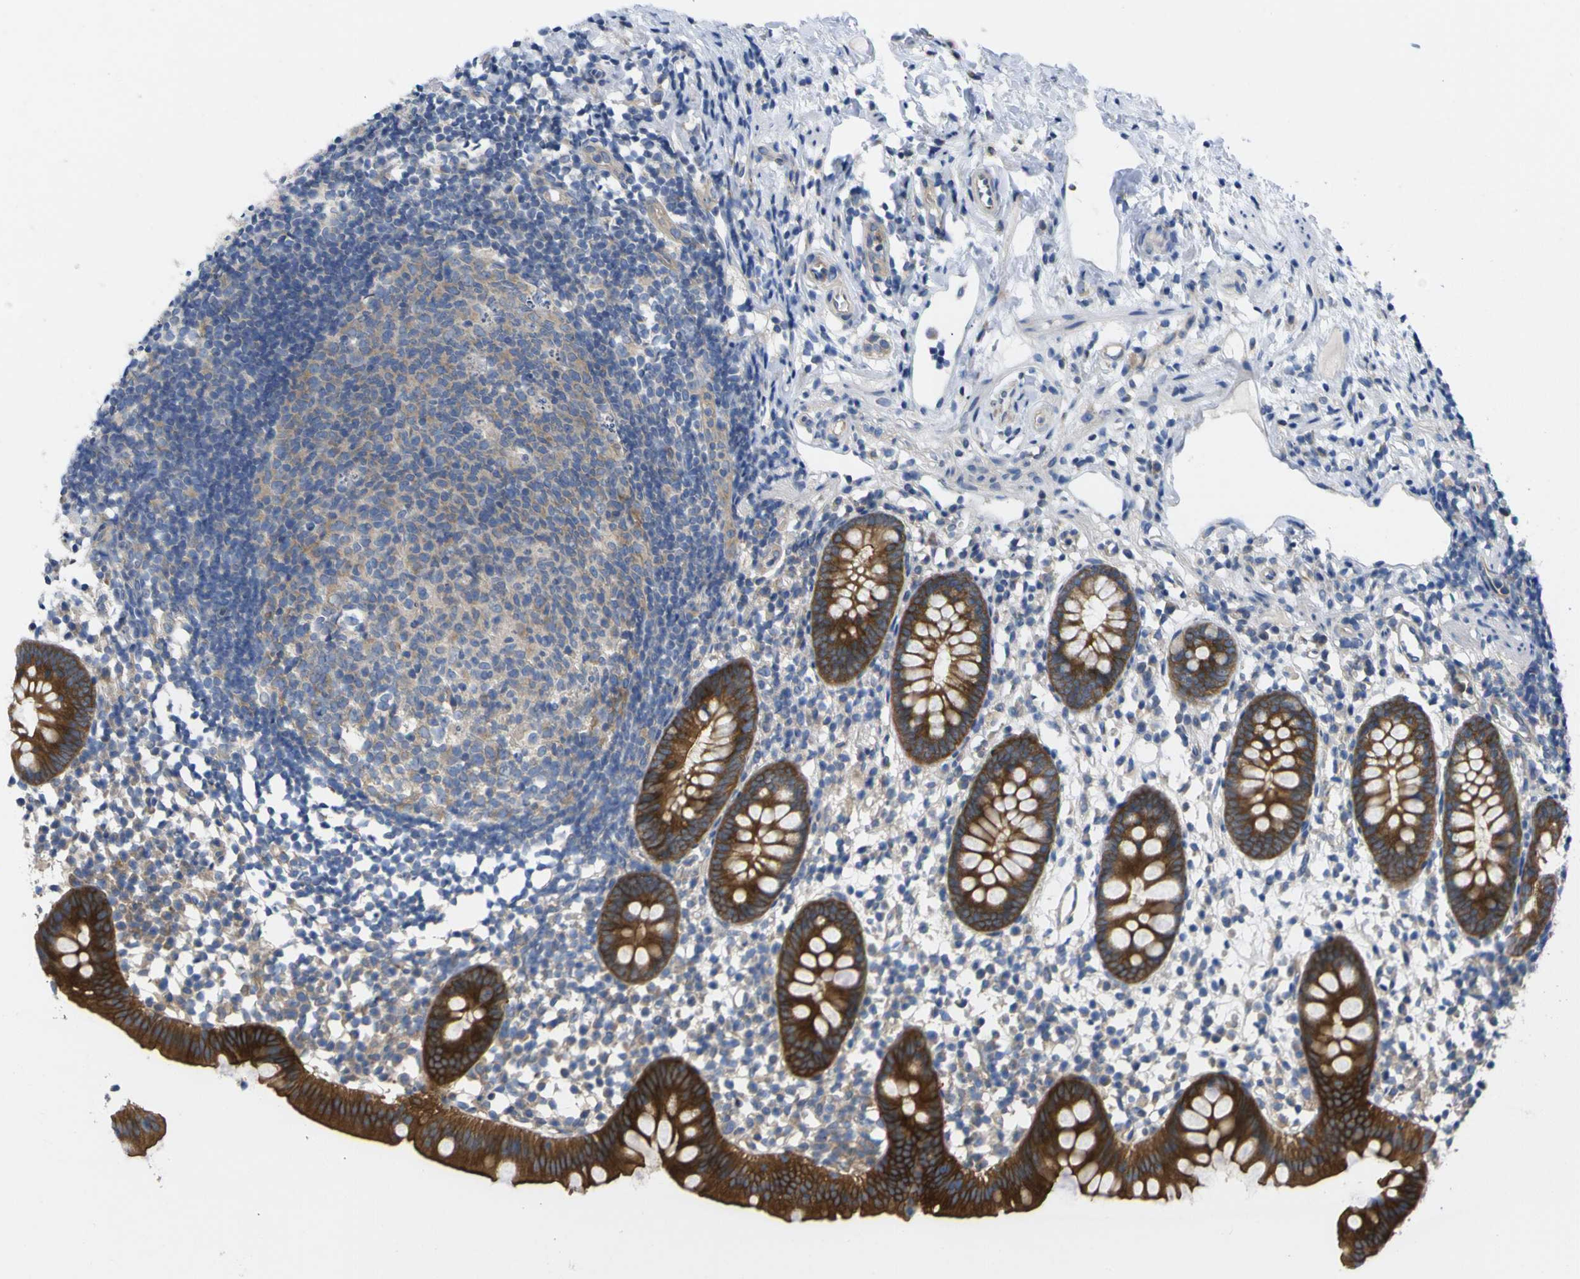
{"staining": {"intensity": "strong", "quantity": ">75%", "location": "cytoplasmic/membranous"}, "tissue": "appendix", "cell_type": "Glandular cells", "image_type": "normal", "snomed": [{"axis": "morphology", "description": "Normal tissue, NOS"}, {"axis": "topography", "description": "Appendix"}], "caption": "IHC micrograph of benign appendix: human appendix stained using immunohistochemistry (IHC) reveals high levels of strong protein expression localized specifically in the cytoplasmic/membranous of glandular cells, appearing as a cytoplasmic/membranous brown color.", "gene": "USH1C", "patient": {"sex": "female", "age": 20}}